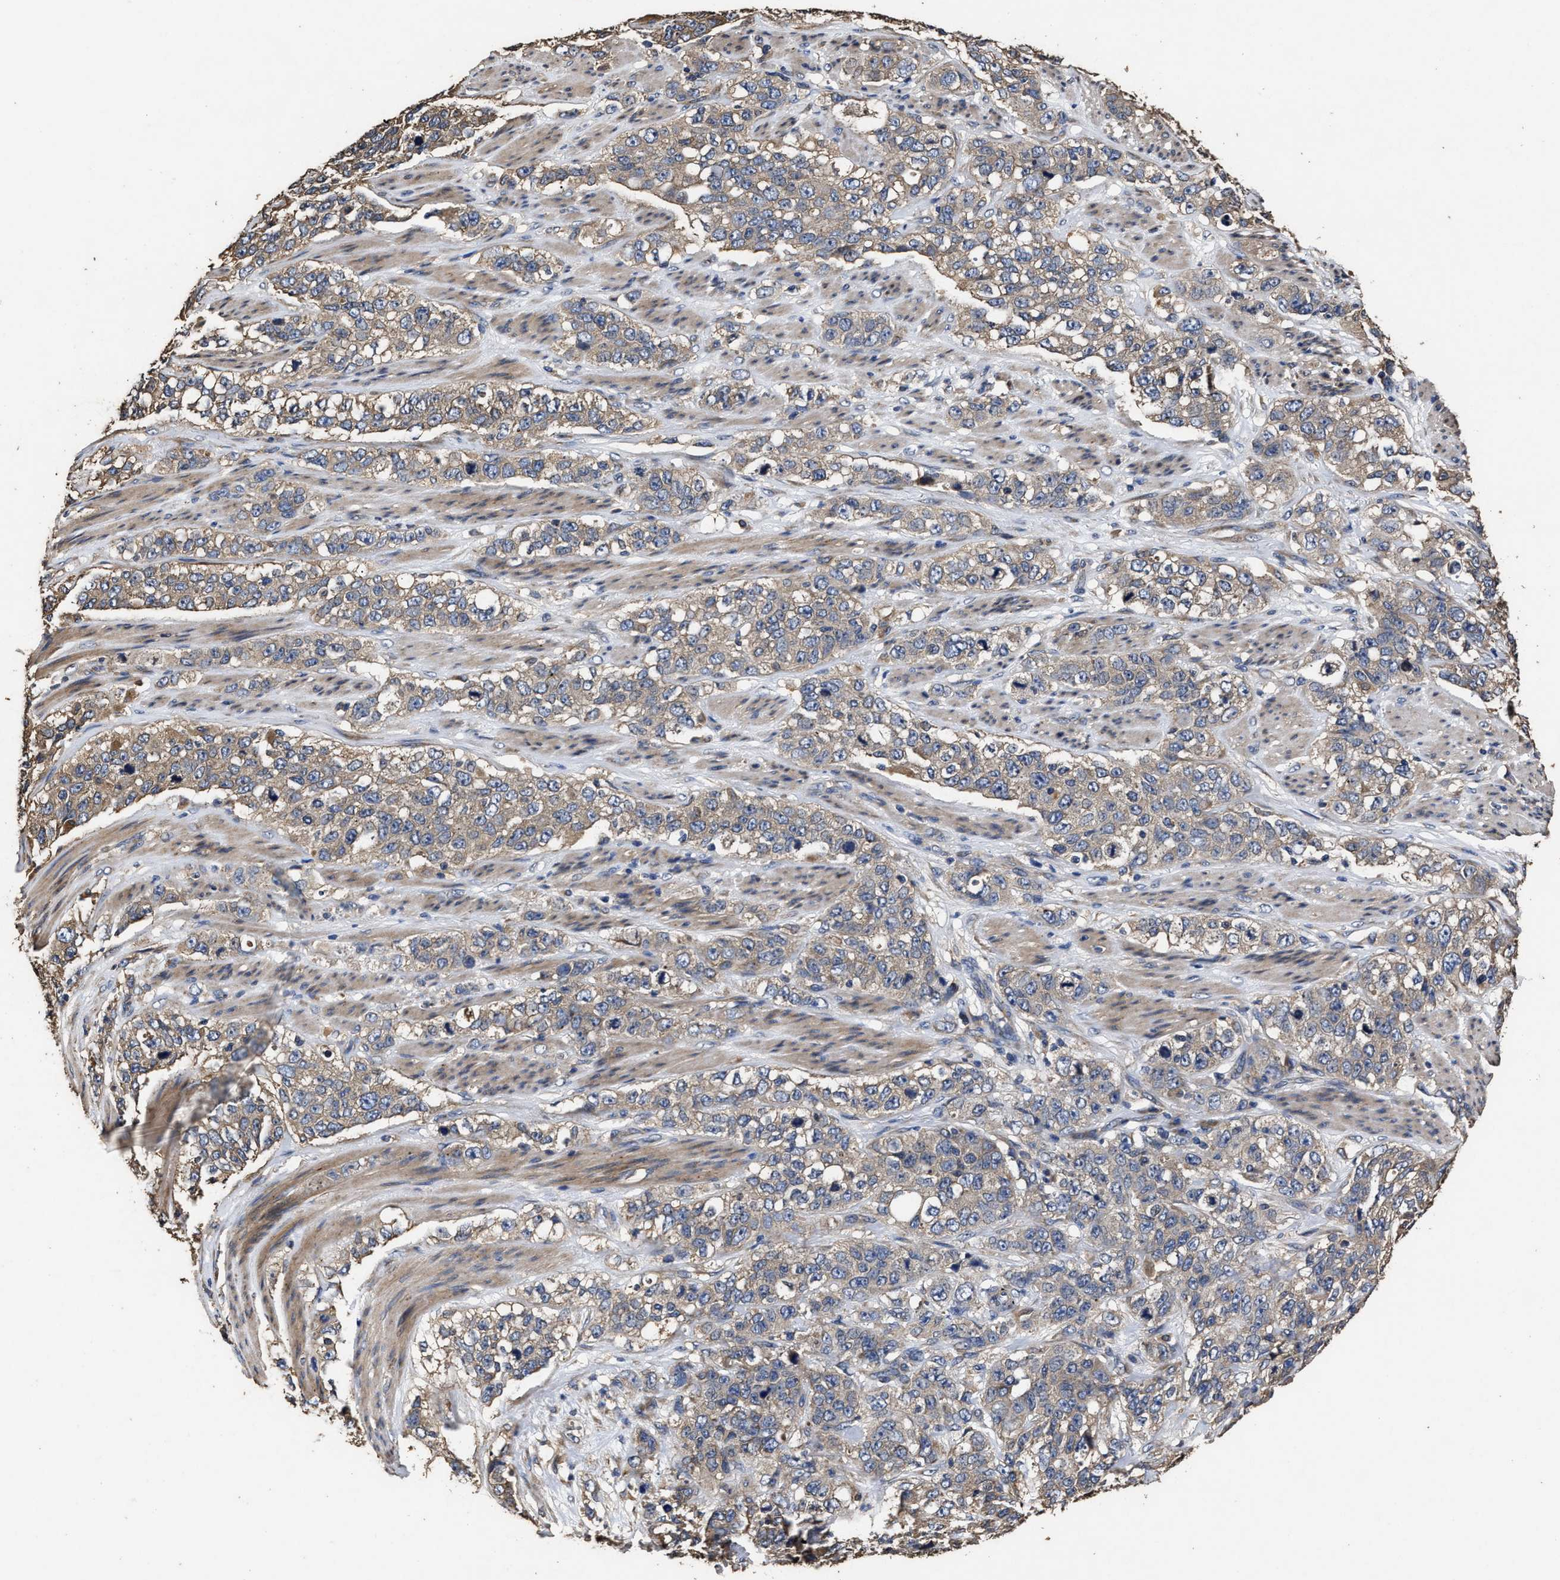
{"staining": {"intensity": "weak", "quantity": ">75%", "location": "cytoplasmic/membranous"}, "tissue": "stomach cancer", "cell_type": "Tumor cells", "image_type": "cancer", "snomed": [{"axis": "morphology", "description": "Adenocarcinoma, NOS"}, {"axis": "topography", "description": "Stomach"}], "caption": "DAB (3,3'-diaminobenzidine) immunohistochemical staining of adenocarcinoma (stomach) demonstrates weak cytoplasmic/membranous protein expression in about >75% of tumor cells.", "gene": "PPM1K", "patient": {"sex": "male", "age": 48}}